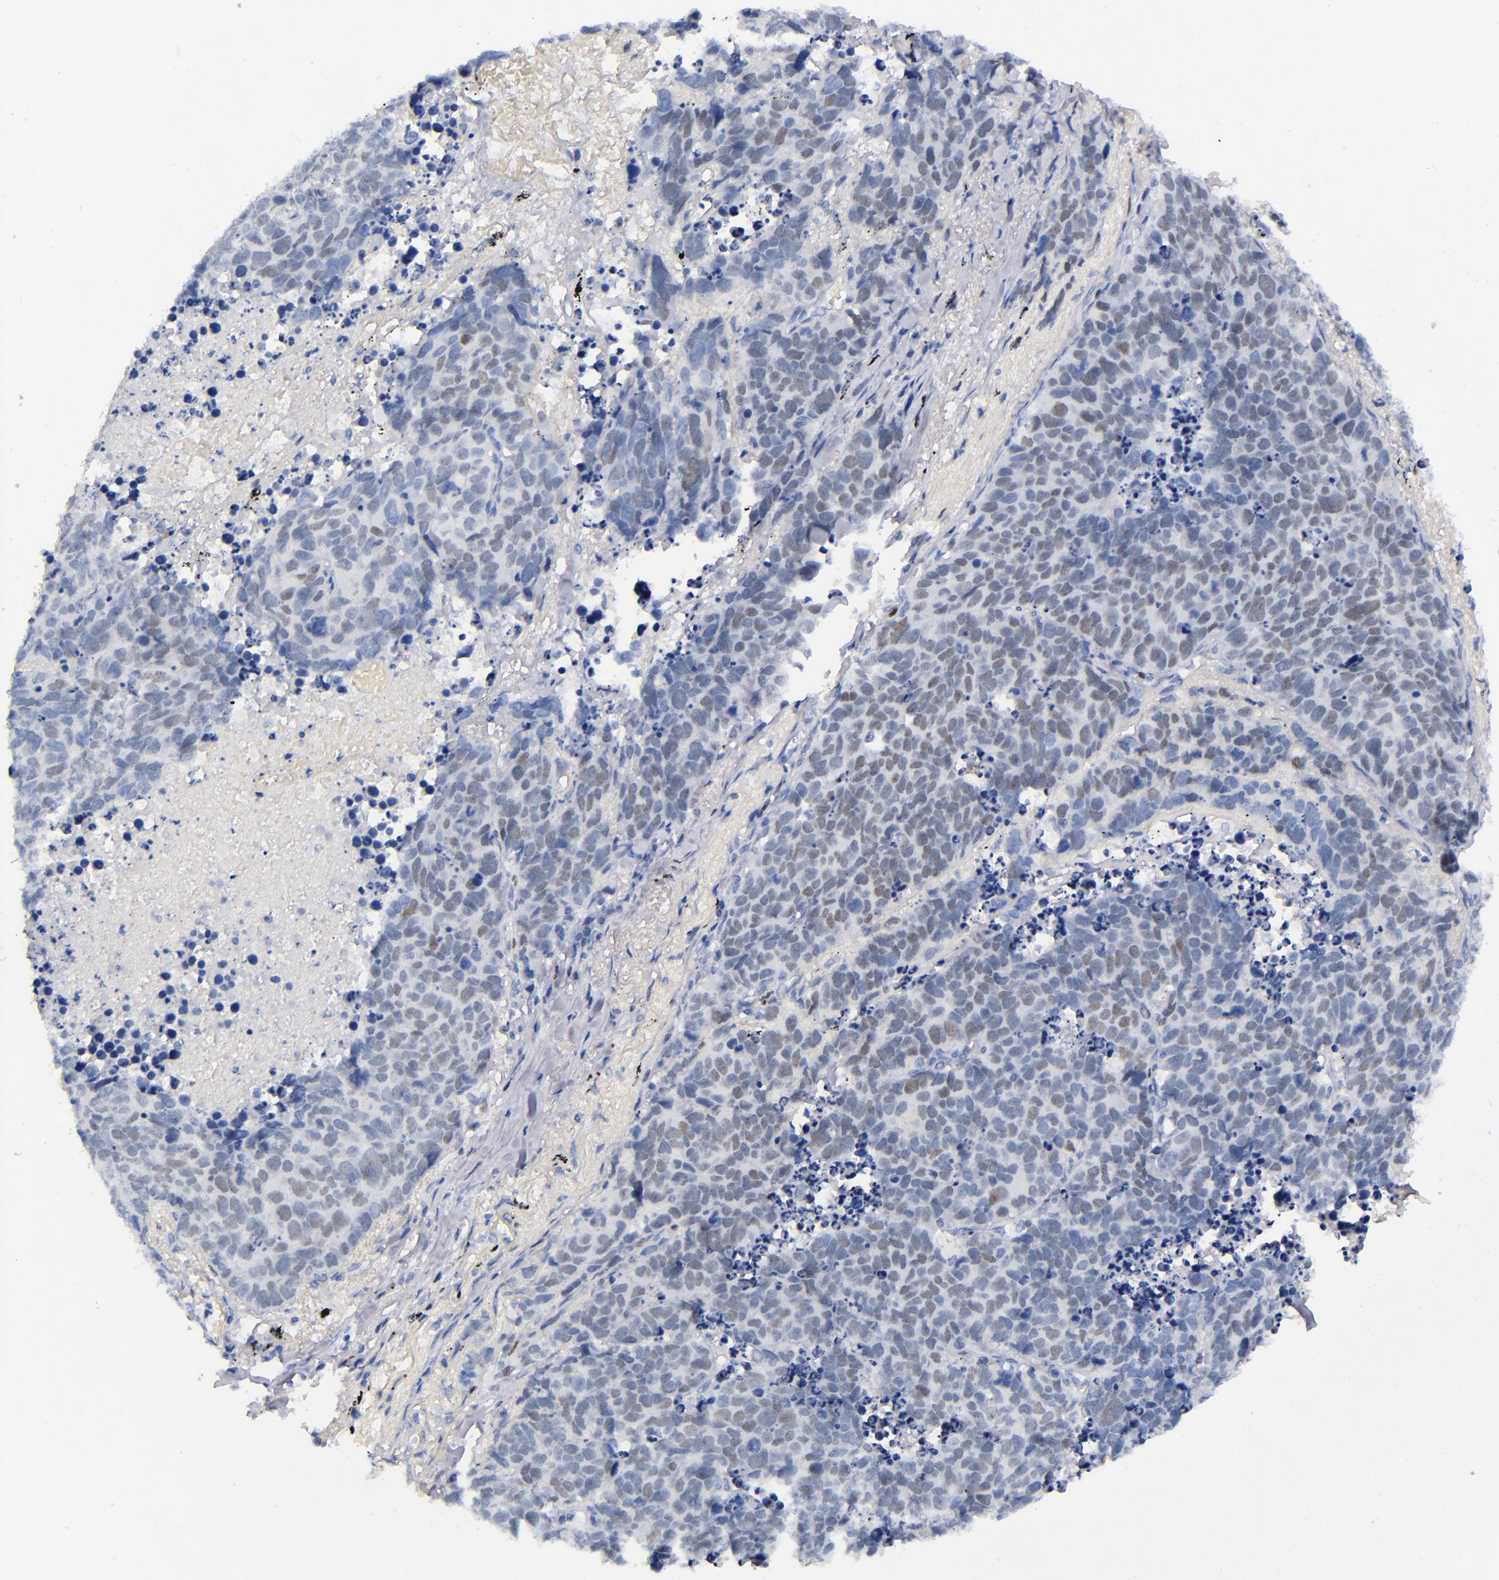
{"staining": {"intensity": "weak", "quantity": "<25%", "location": "nuclear"}, "tissue": "lung cancer", "cell_type": "Tumor cells", "image_type": "cancer", "snomed": [{"axis": "morphology", "description": "Carcinoid, malignant, NOS"}, {"axis": "topography", "description": "Lung"}], "caption": "Micrograph shows no significant protein positivity in tumor cells of lung cancer.", "gene": "MCM7", "patient": {"sex": "male", "age": 60}}